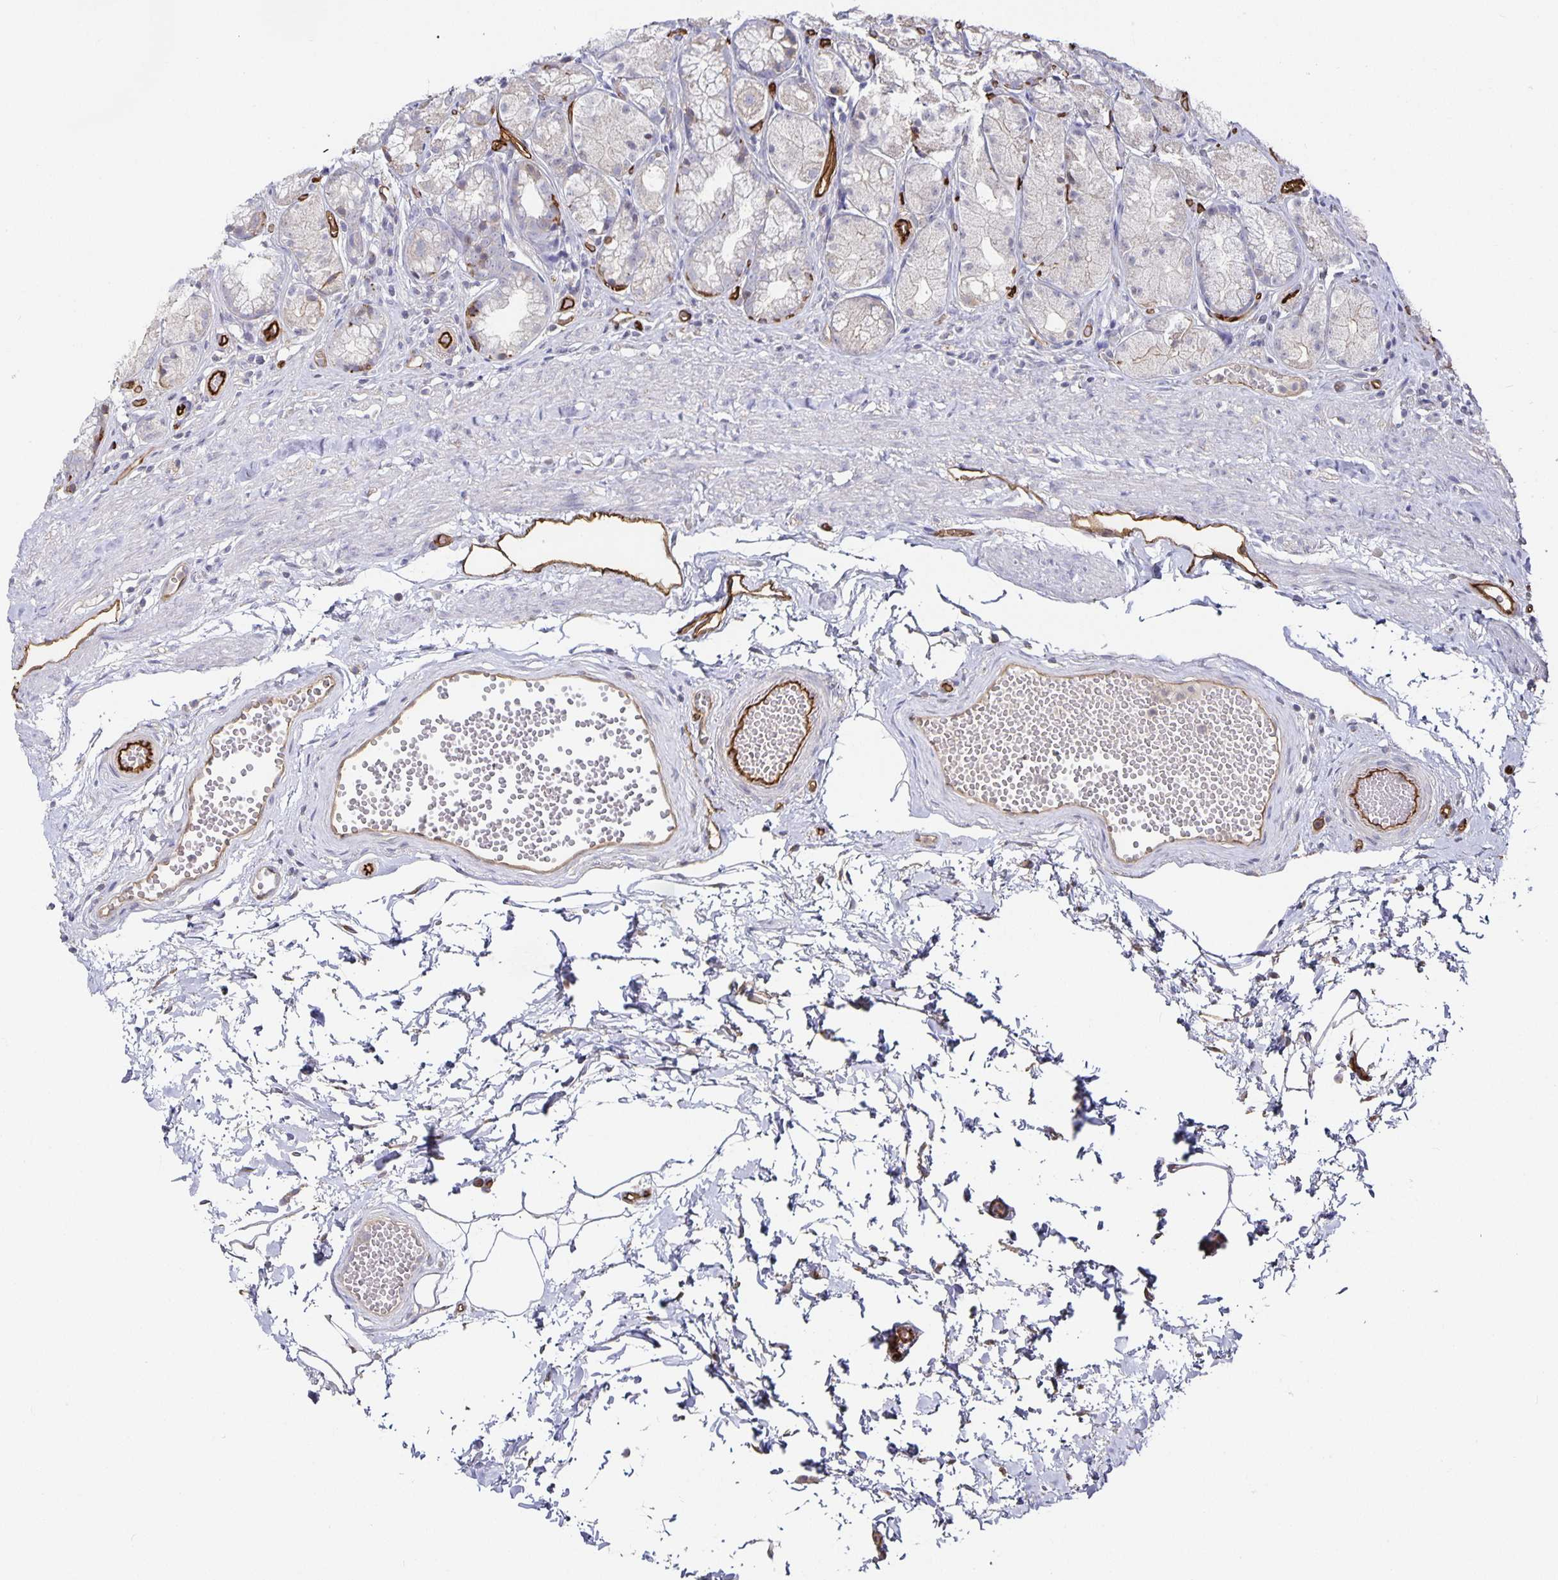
{"staining": {"intensity": "negative", "quantity": "none", "location": "none"}, "tissue": "stomach", "cell_type": "Glandular cells", "image_type": "normal", "snomed": [{"axis": "morphology", "description": "Normal tissue, NOS"}, {"axis": "topography", "description": "Stomach"}], "caption": "Immunohistochemistry (IHC) micrograph of normal stomach stained for a protein (brown), which displays no expression in glandular cells. (DAB (3,3'-diaminobenzidine) immunohistochemistry, high magnification).", "gene": "PODXL", "patient": {"sex": "male", "age": 70}}